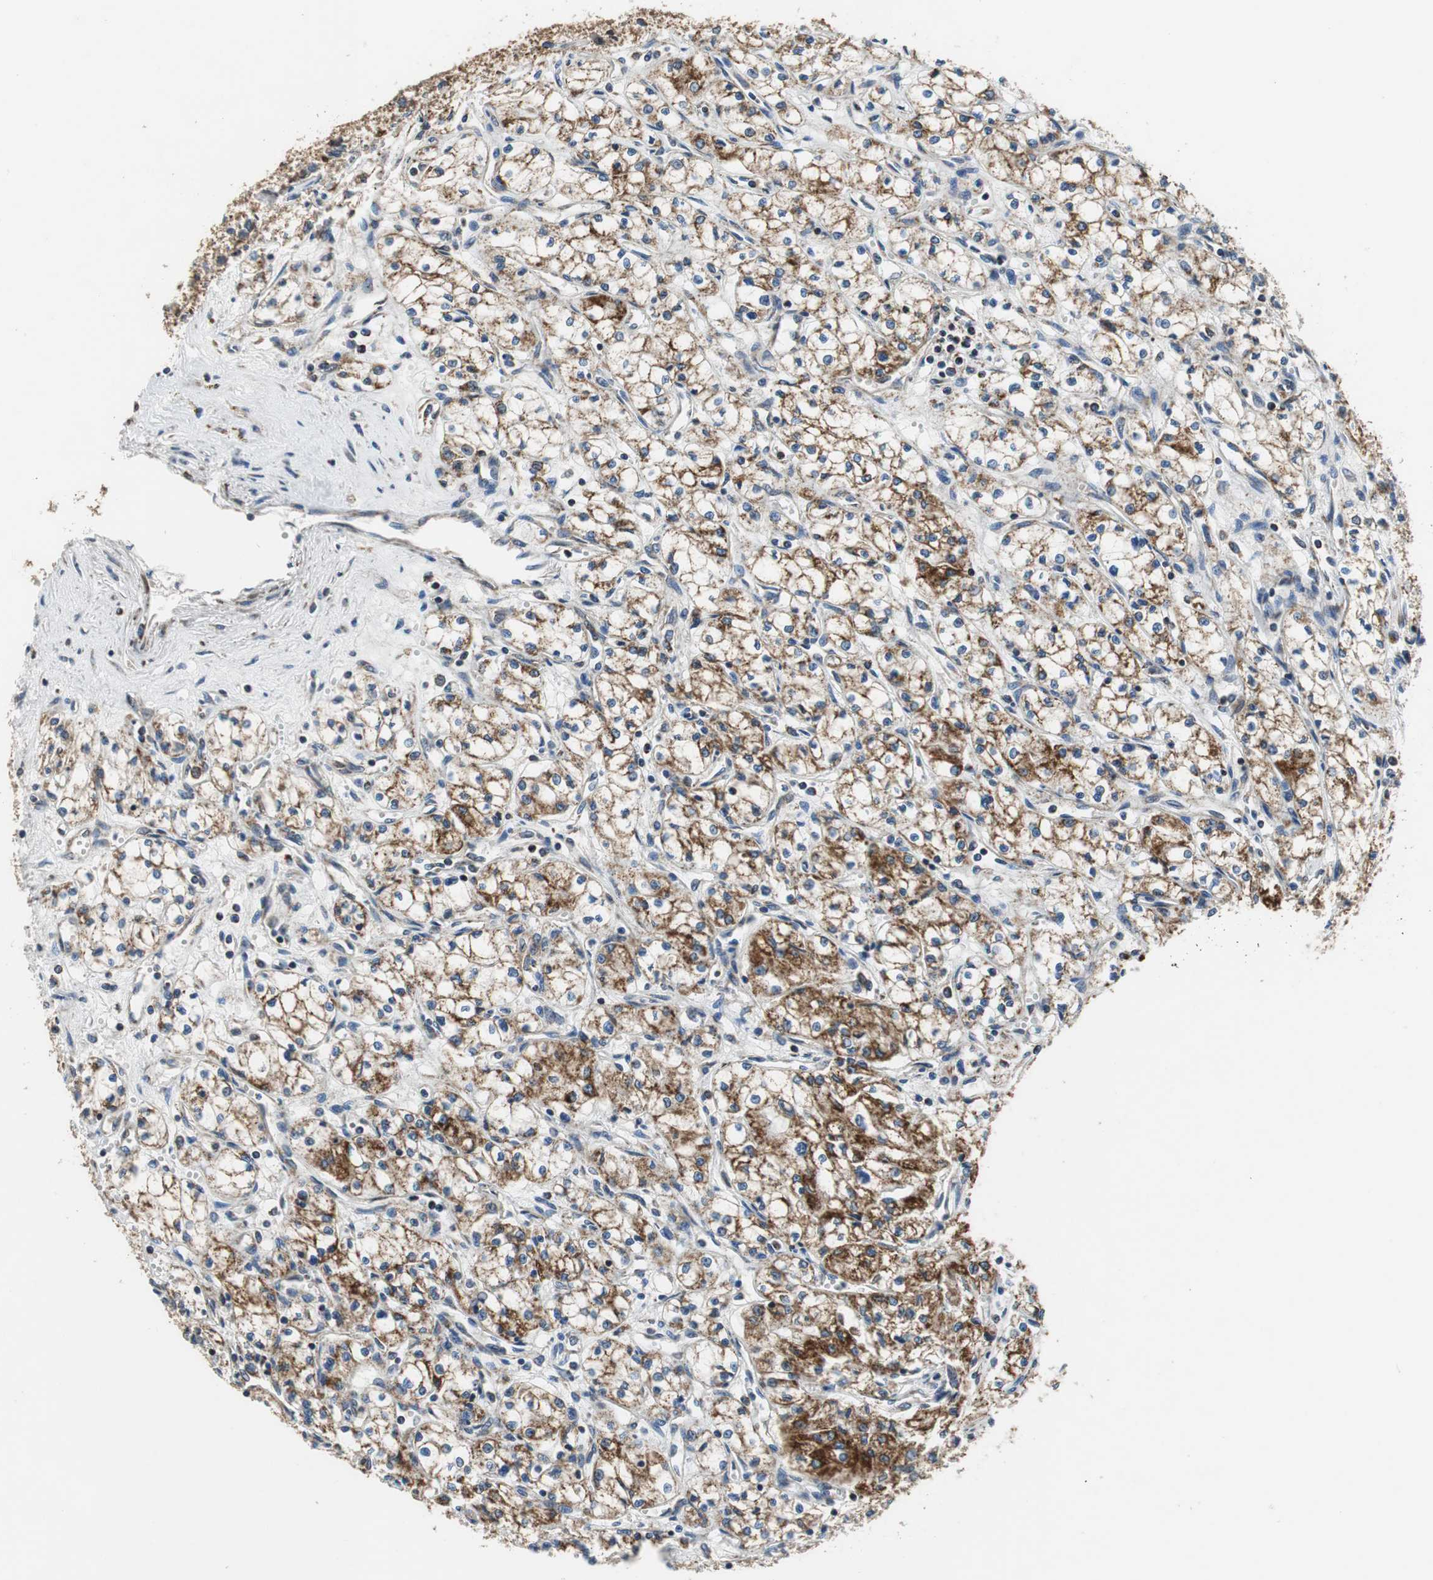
{"staining": {"intensity": "strong", "quantity": ">75%", "location": "cytoplasmic/membranous"}, "tissue": "renal cancer", "cell_type": "Tumor cells", "image_type": "cancer", "snomed": [{"axis": "morphology", "description": "Normal tissue, NOS"}, {"axis": "morphology", "description": "Adenocarcinoma, NOS"}, {"axis": "topography", "description": "Kidney"}], "caption": "High-power microscopy captured an IHC image of adenocarcinoma (renal), revealing strong cytoplasmic/membranous staining in approximately >75% of tumor cells. Using DAB (3,3'-diaminobenzidine) (brown) and hematoxylin (blue) stains, captured at high magnification using brightfield microscopy.", "gene": "GSTK1", "patient": {"sex": "male", "age": 59}}